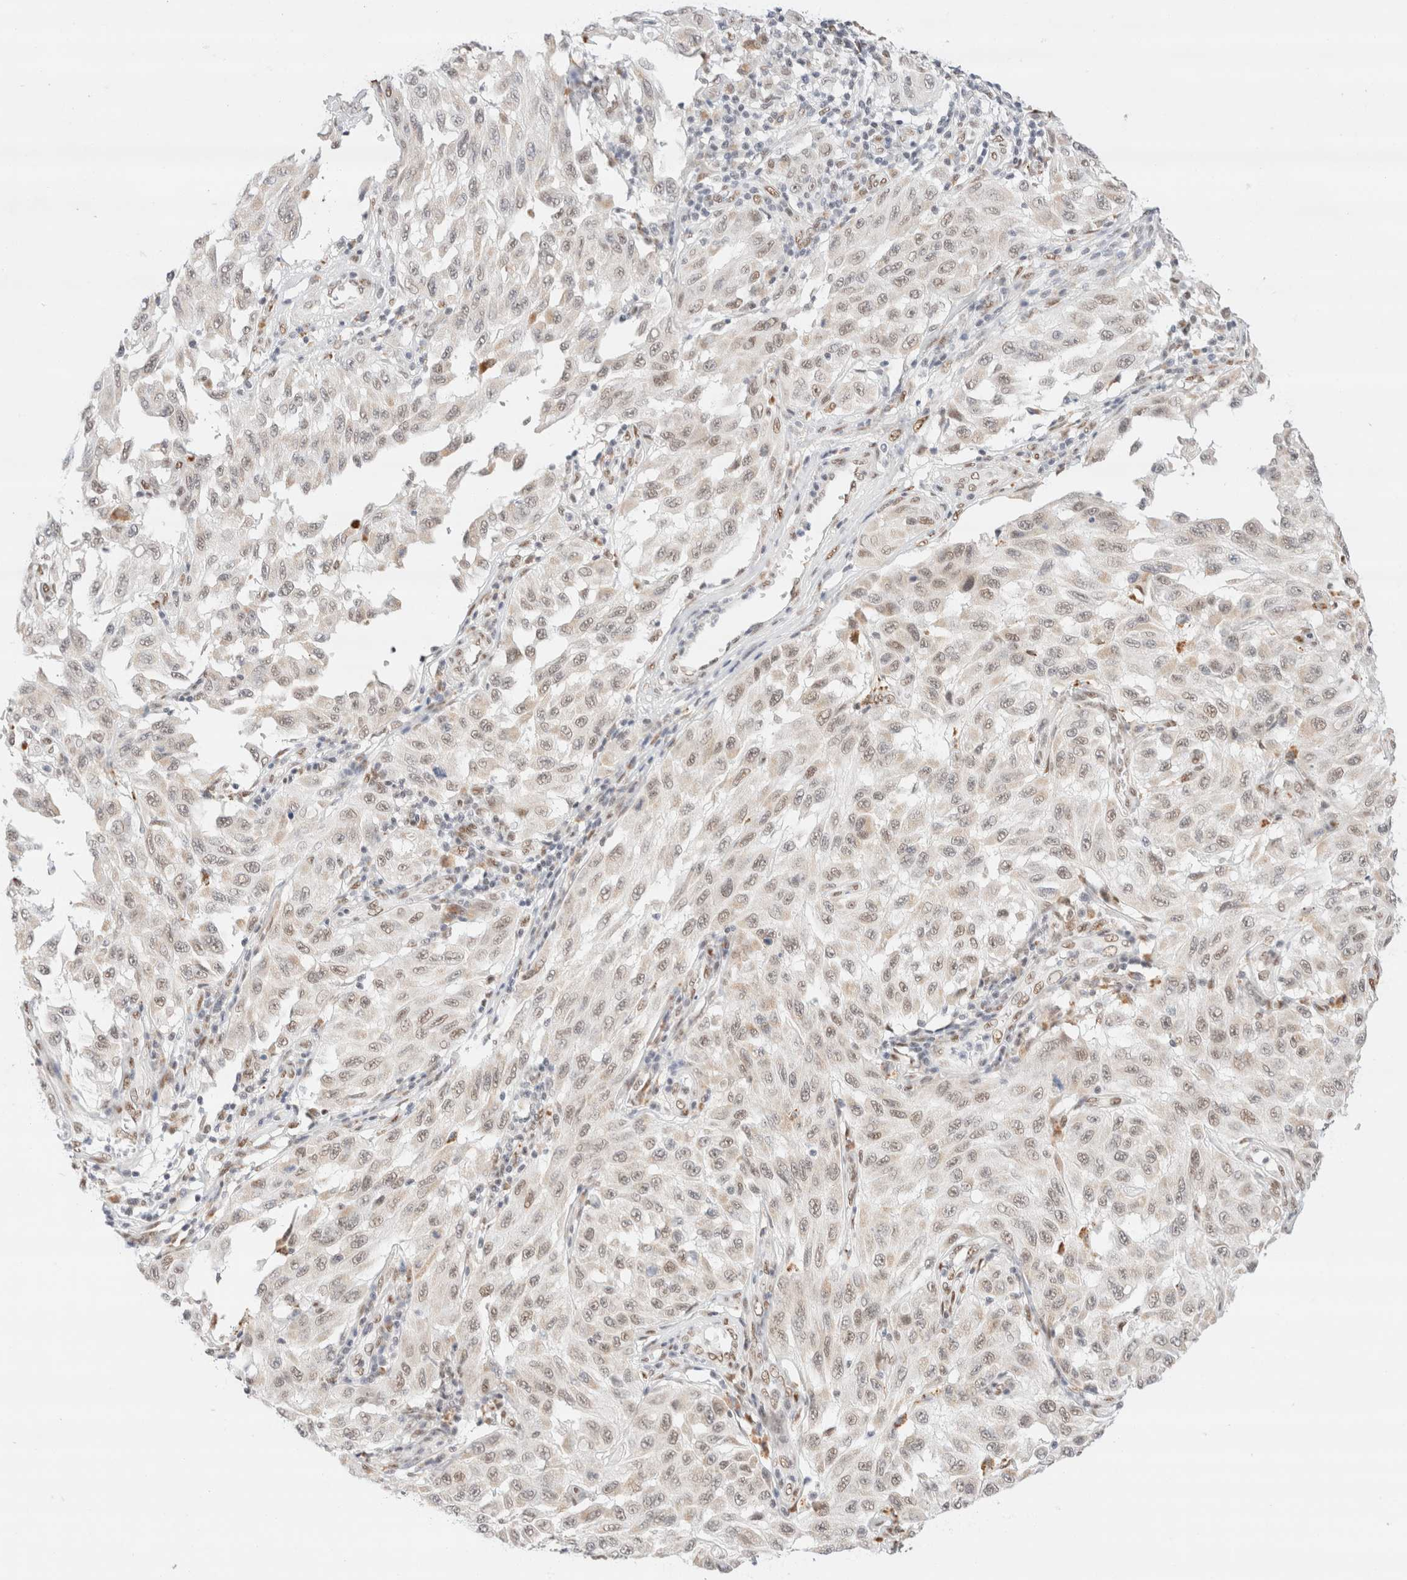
{"staining": {"intensity": "weak", "quantity": ">75%", "location": "nuclear"}, "tissue": "melanoma", "cell_type": "Tumor cells", "image_type": "cancer", "snomed": [{"axis": "morphology", "description": "Malignant melanoma, NOS"}, {"axis": "topography", "description": "Skin"}], "caption": "Tumor cells display low levels of weak nuclear staining in approximately >75% of cells in melanoma. Ihc stains the protein of interest in brown and the nuclei are stained blue.", "gene": "CIC", "patient": {"sex": "male", "age": 30}}